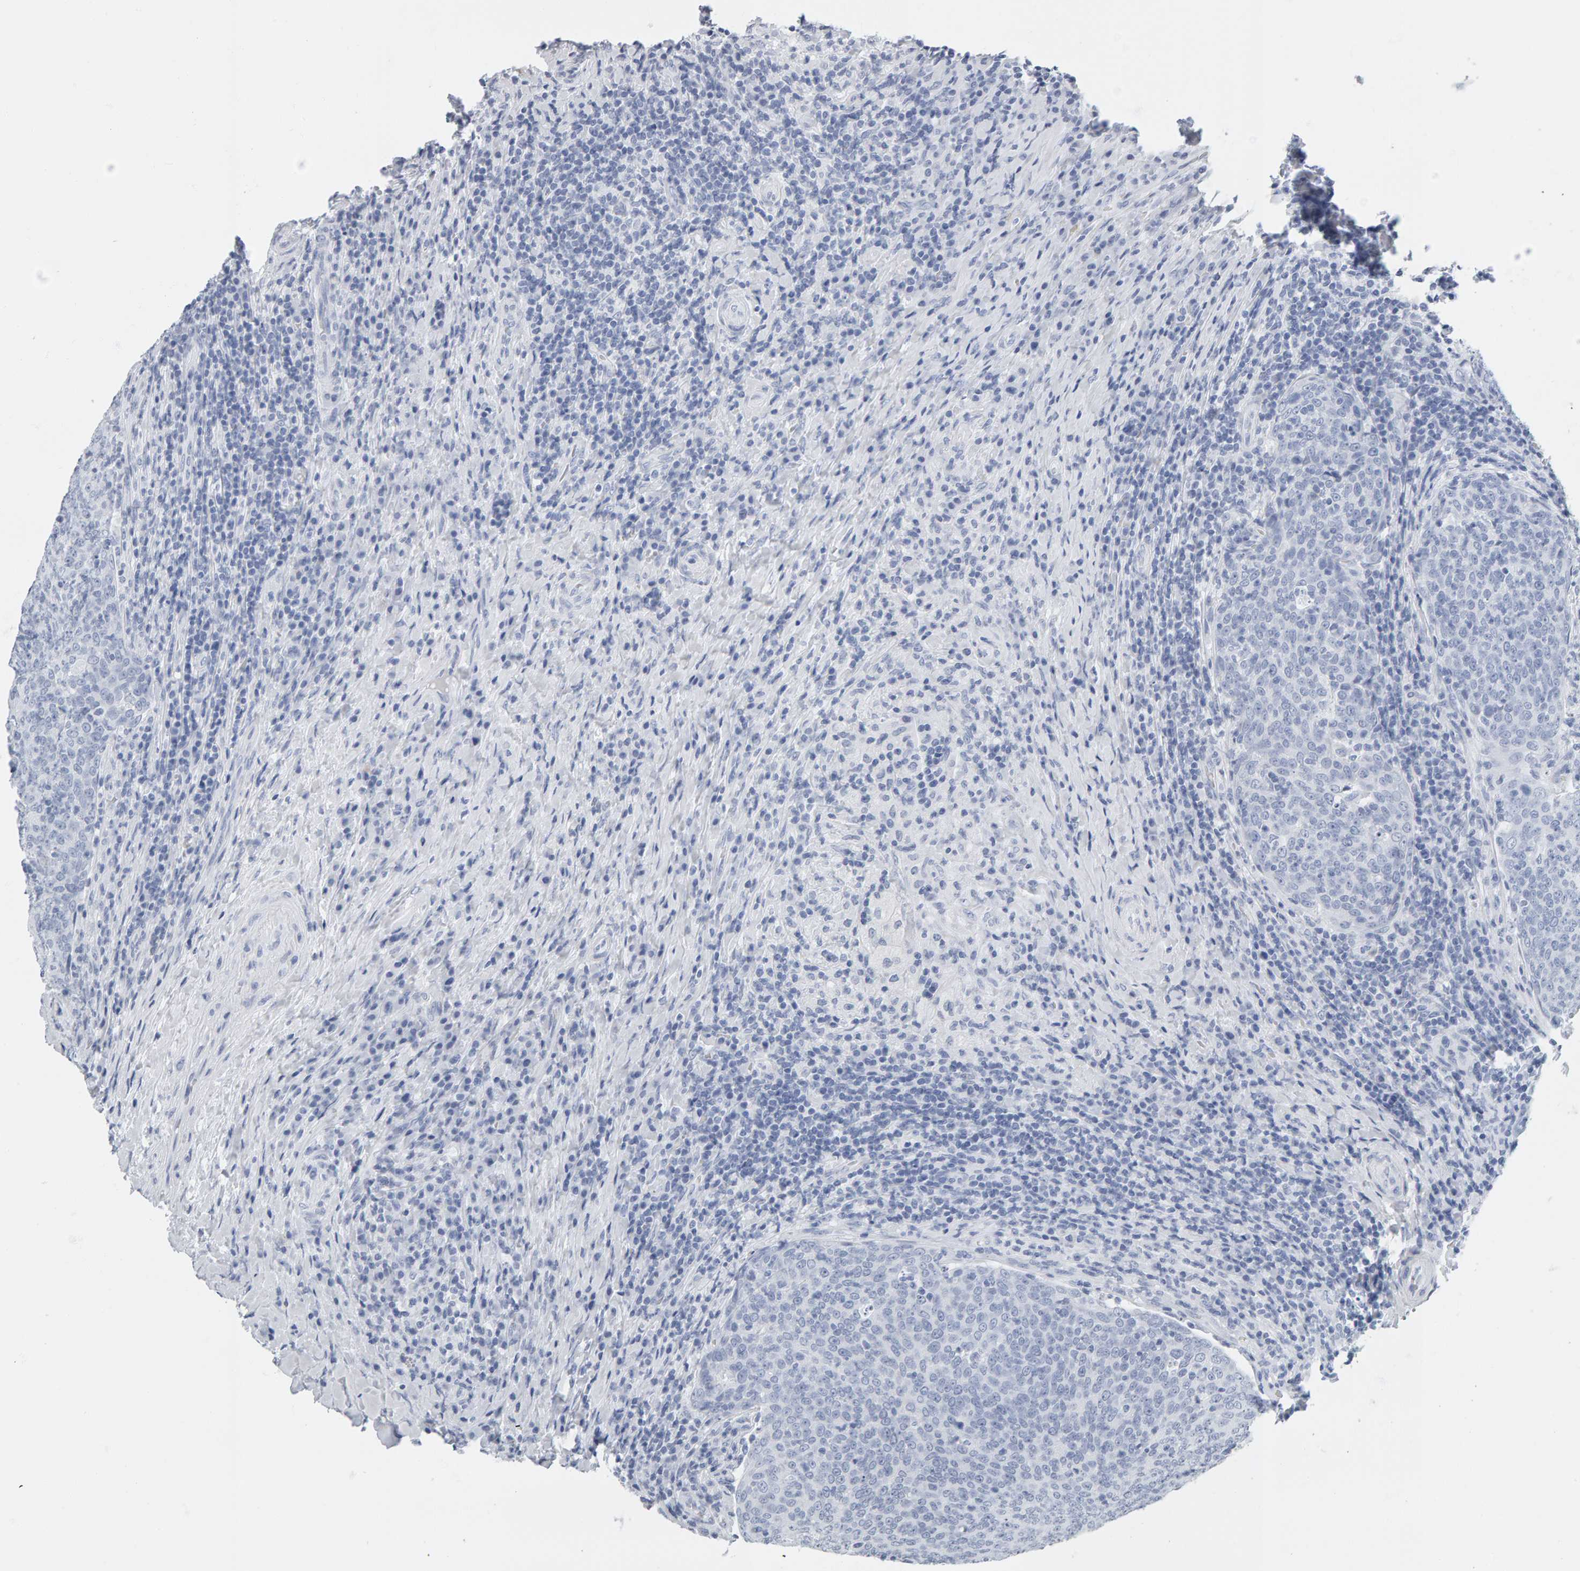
{"staining": {"intensity": "negative", "quantity": "none", "location": "none"}, "tissue": "head and neck cancer", "cell_type": "Tumor cells", "image_type": "cancer", "snomed": [{"axis": "morphology", "description": "Squamous cell carcinoma, NOS"}, {"axis": "morphology", "description": "Squamous cell carcinoma, metastatic, NOS"}, {"axis": "topography", "description": "Lymph node"}, {"axis": "topography", "description": "Head-Neck"}], "caption": "Immunohistochemical staining of head and neck cancer (metastatic squamous cell carcinoma) displays no significant expression in tumor cells.", "gene": "SPACA3", "patient": {"sex": "male", "age": 62}}